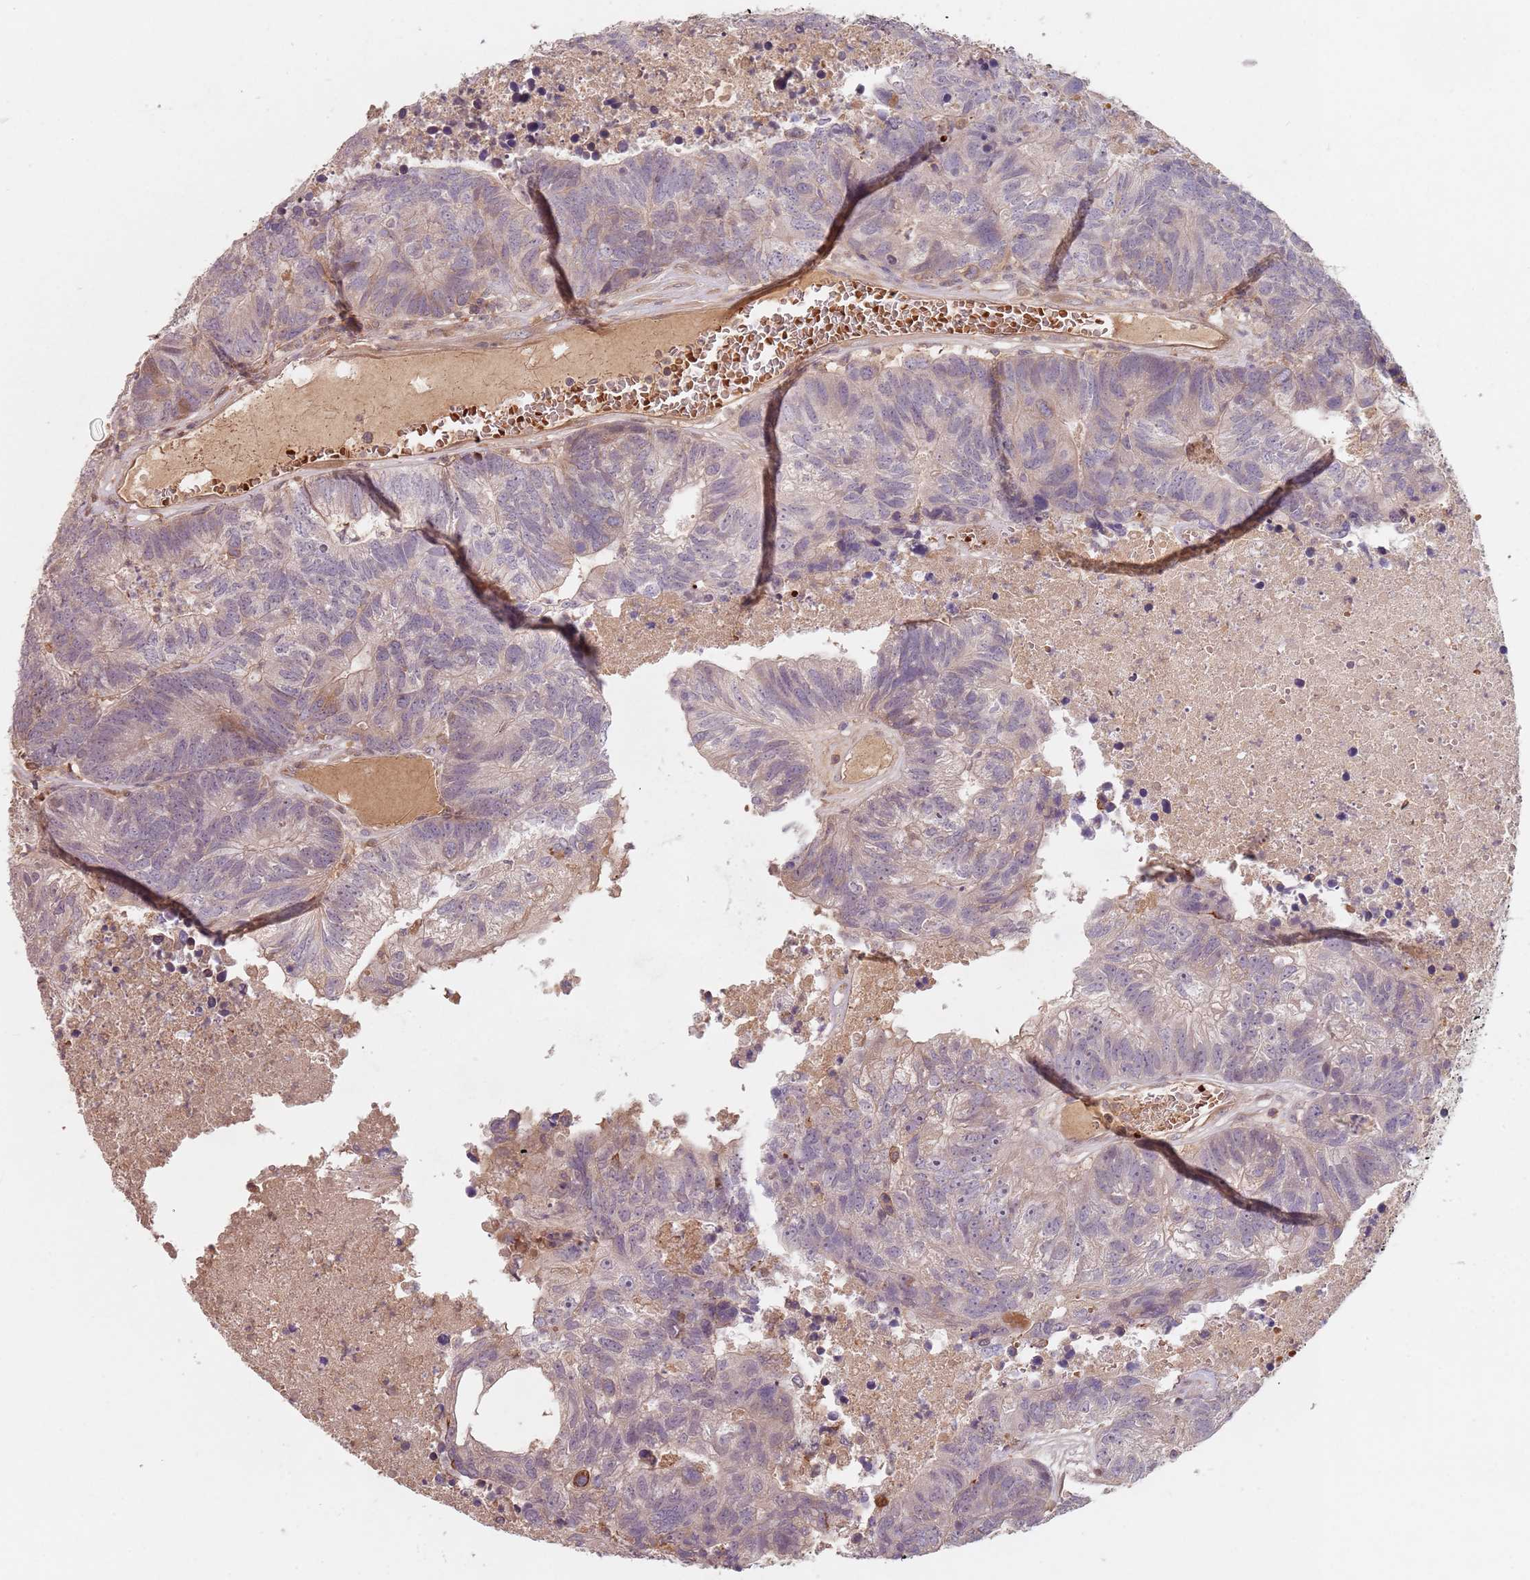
{"staining": {"intensity": "negative", "quantity": "none", "location": "none"}, "tissue": "colorectal cancer", "cell_type": "Tumor cells", "image_type": "cancer", "snomed": [{"axis": "morphology", "description": "Adenocarcinoma, NOS"}, {"axis": "topography", "description": "Colon"}], "caption": "Human colorectal cancer stained for a protein using immunohistochemistry (IHC) exhibits no positivity in tumor cells.", "gene": "GPR180", "patient": {"sex": "female", "age": 48}}